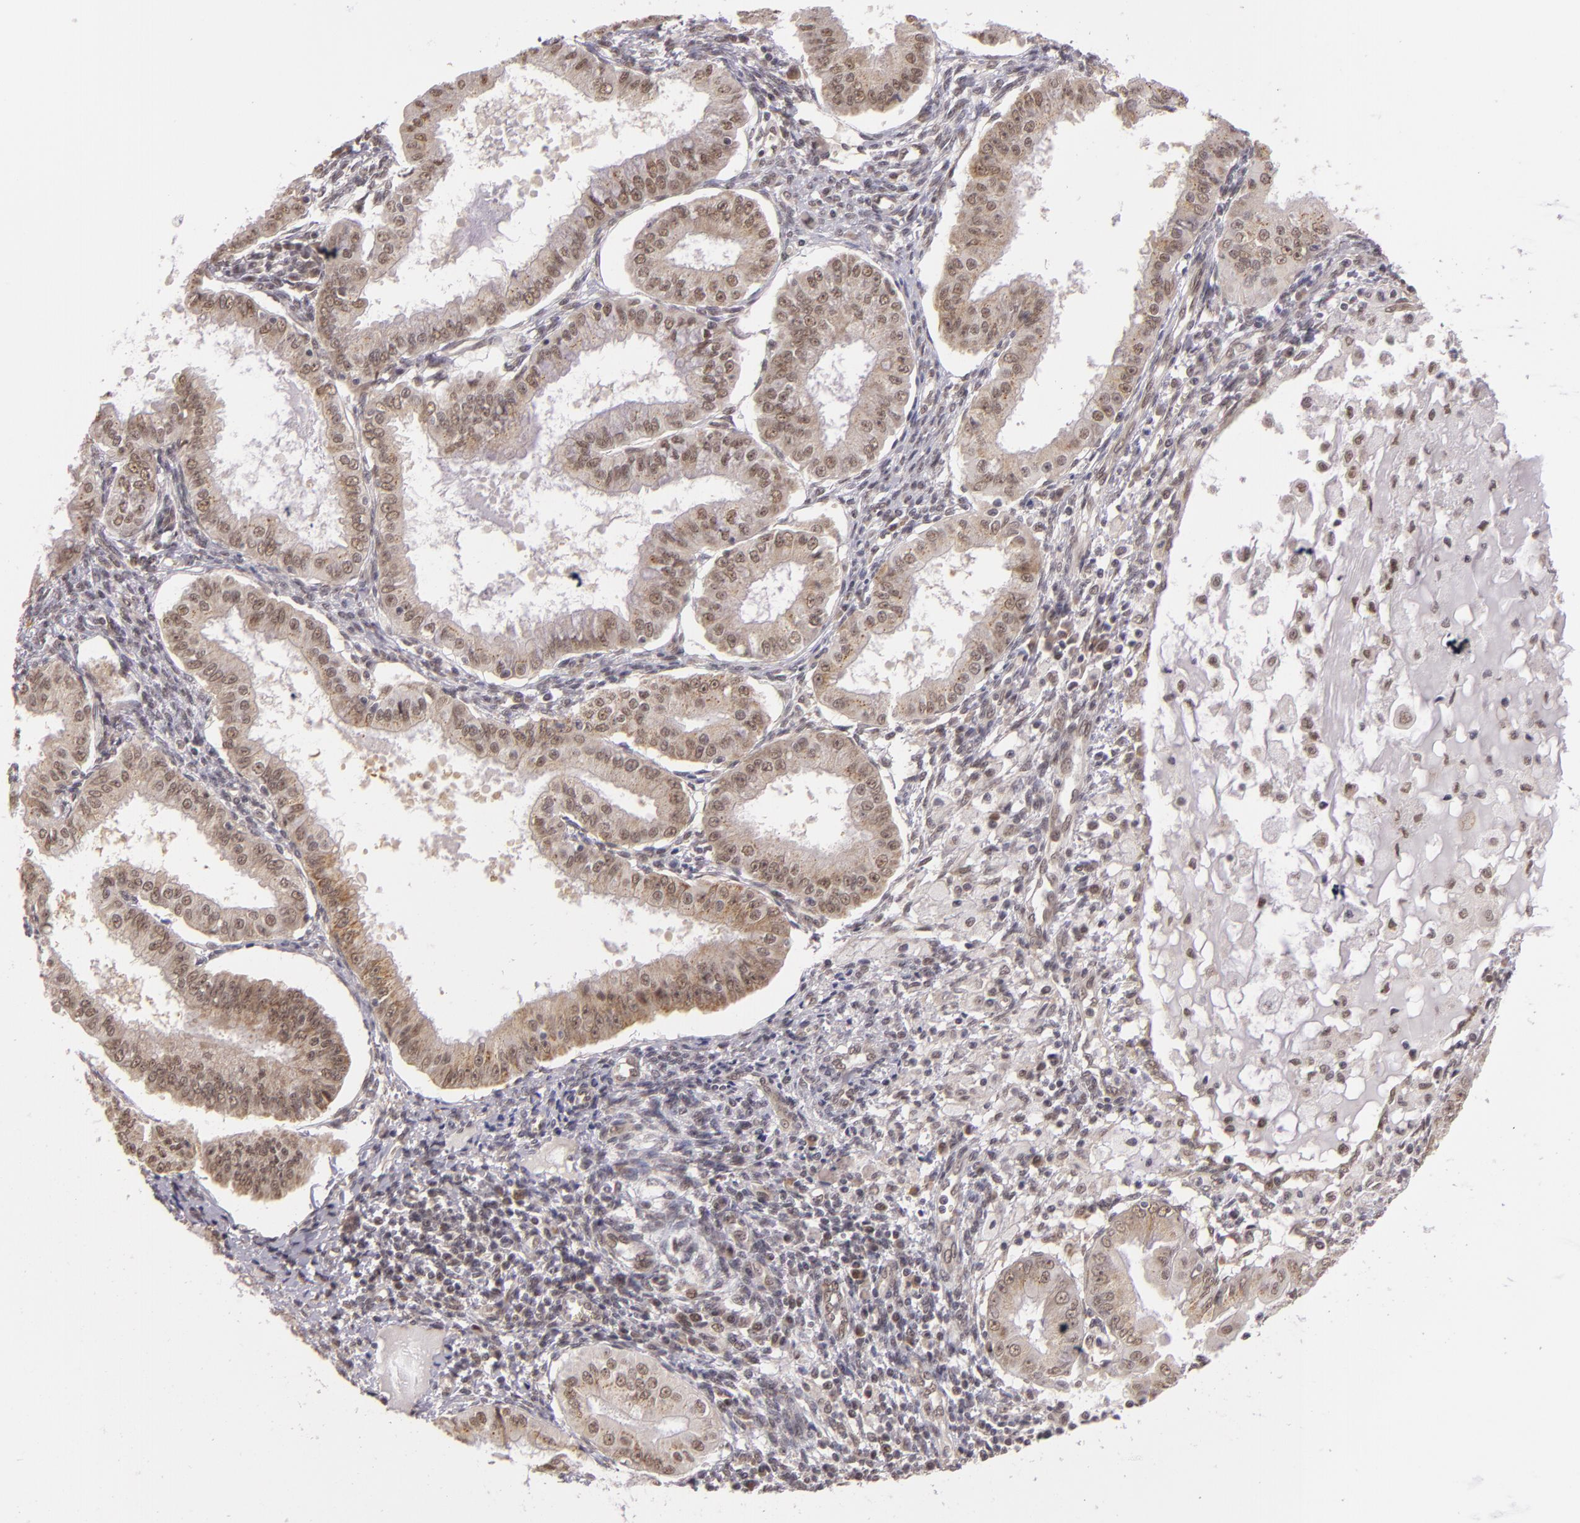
{"staining": {"intensity": "moderate", "quantity": "25%-75%", "location": "cytoplasmic/membranous,nuclear"}, "tissue": "endometrial cancer", "cell_type": "Tumor cells", "image_type": "cancer", "snomed": [{"axis": "morphology", "description": "Adenocarcinoma, NOS"}, {"axis": "topography", "description": "Endometrium"}], "caption": "There is medium levels of moderate cytoplasmic/membranous and nuclear positivity in tumor cells of endometrial cancer (adenocarcinoma), as demonstrated by immunohistochemical staining (brown color).", "gene": "ALX1", "patient": {"sex": "female", "age": 76}}